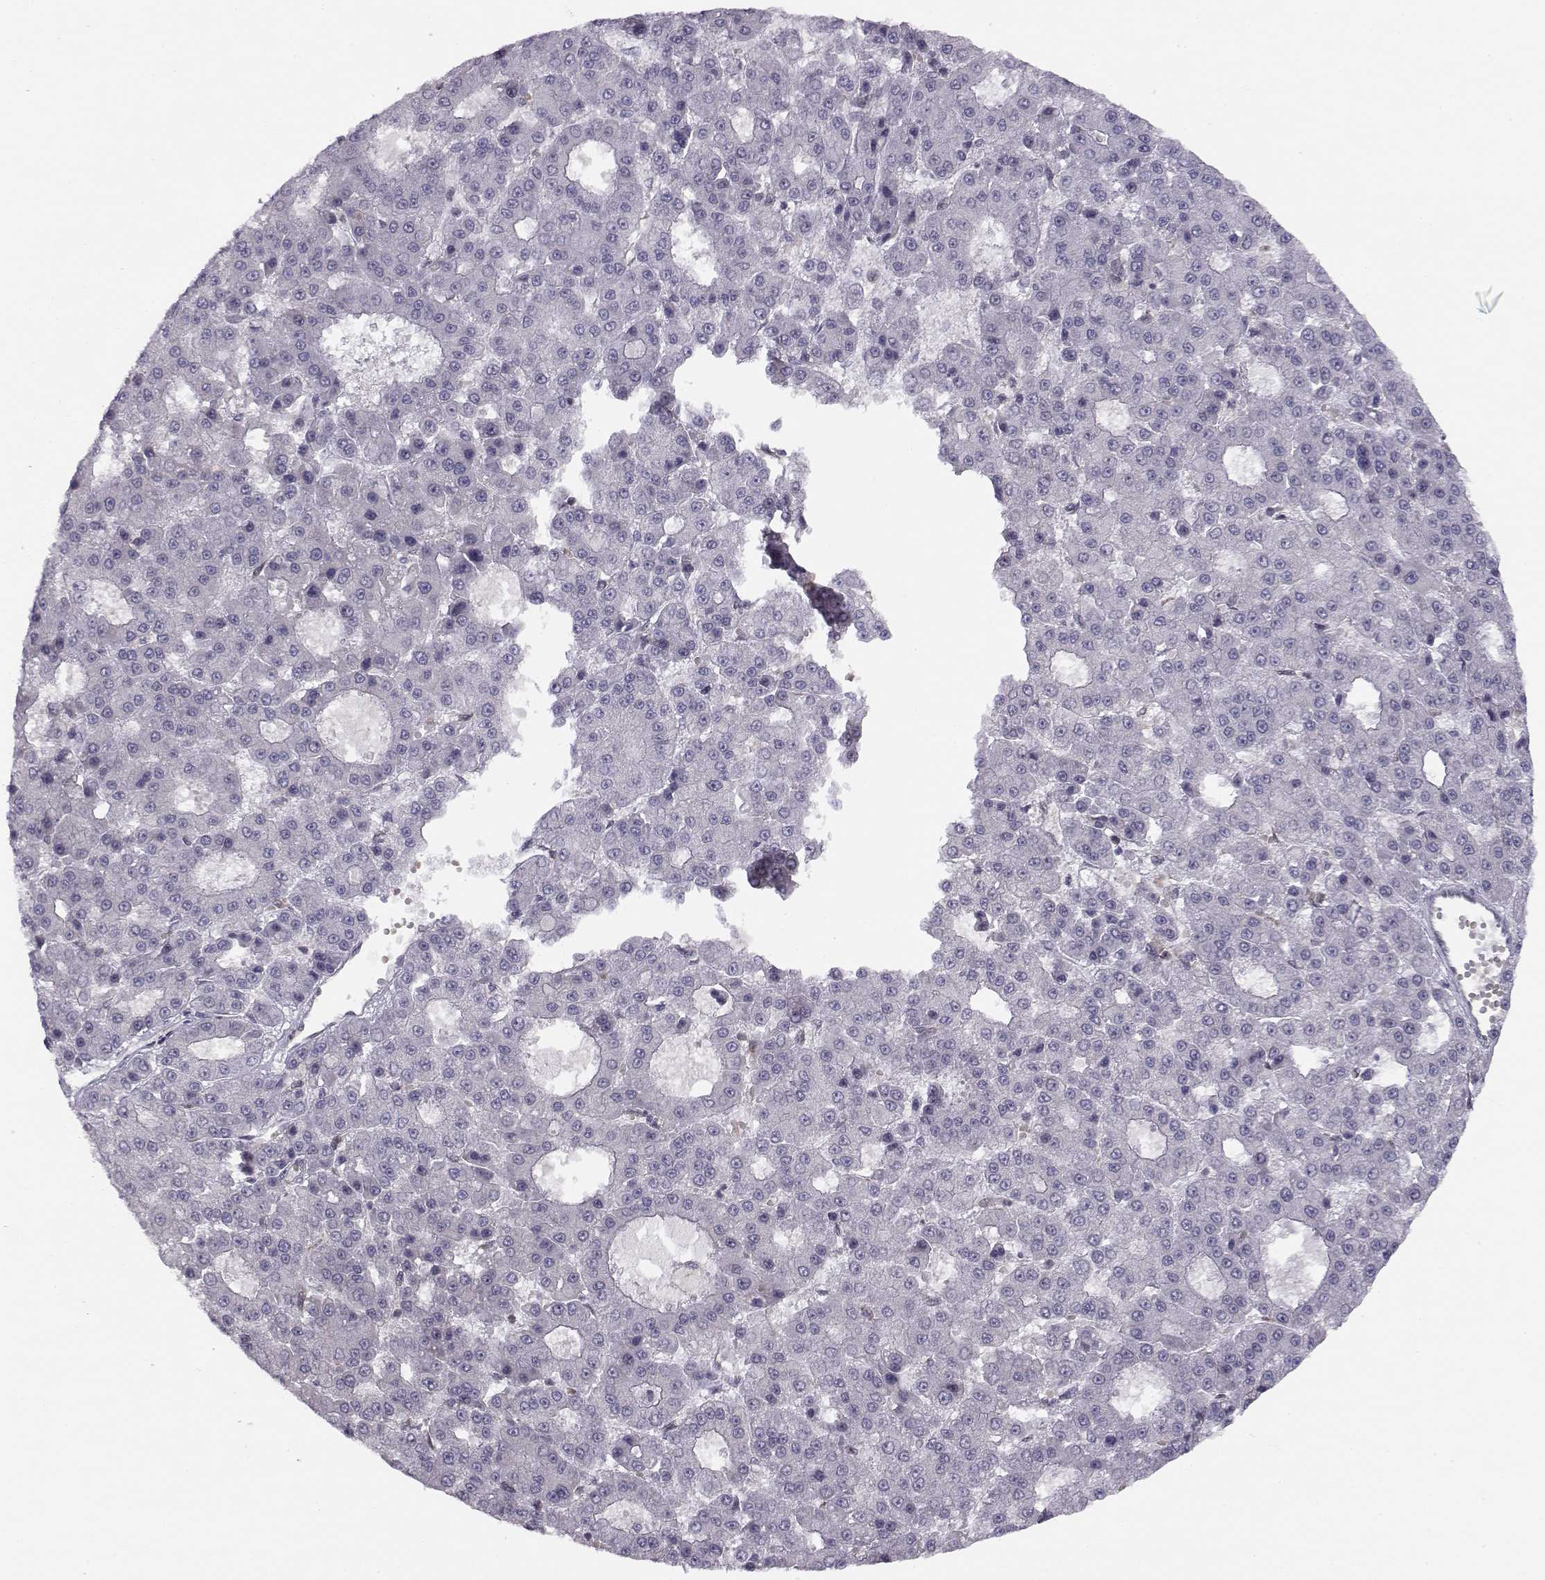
{"staining": {"intensity": "negative", "quantity": "none", "location": "none"}, "tissue": "liver cancer", "cell_type": "Tumor cells", "image_type": "cancer", "snomed": [{"axis": "morphology", "description": "Carcinoma, Hepatocellular, NOS"}, {"axis": "topography", "description": "Liver"}], "caption": "This image is of liver hepatocellular carcinoma stained with immunohistochemistry to label a protein in brown with the nuclei are counter-stained blue. There is no expression in tumor cells.", "gene": "KIF13B", "patient": {"sex": "male", "age": 70}}